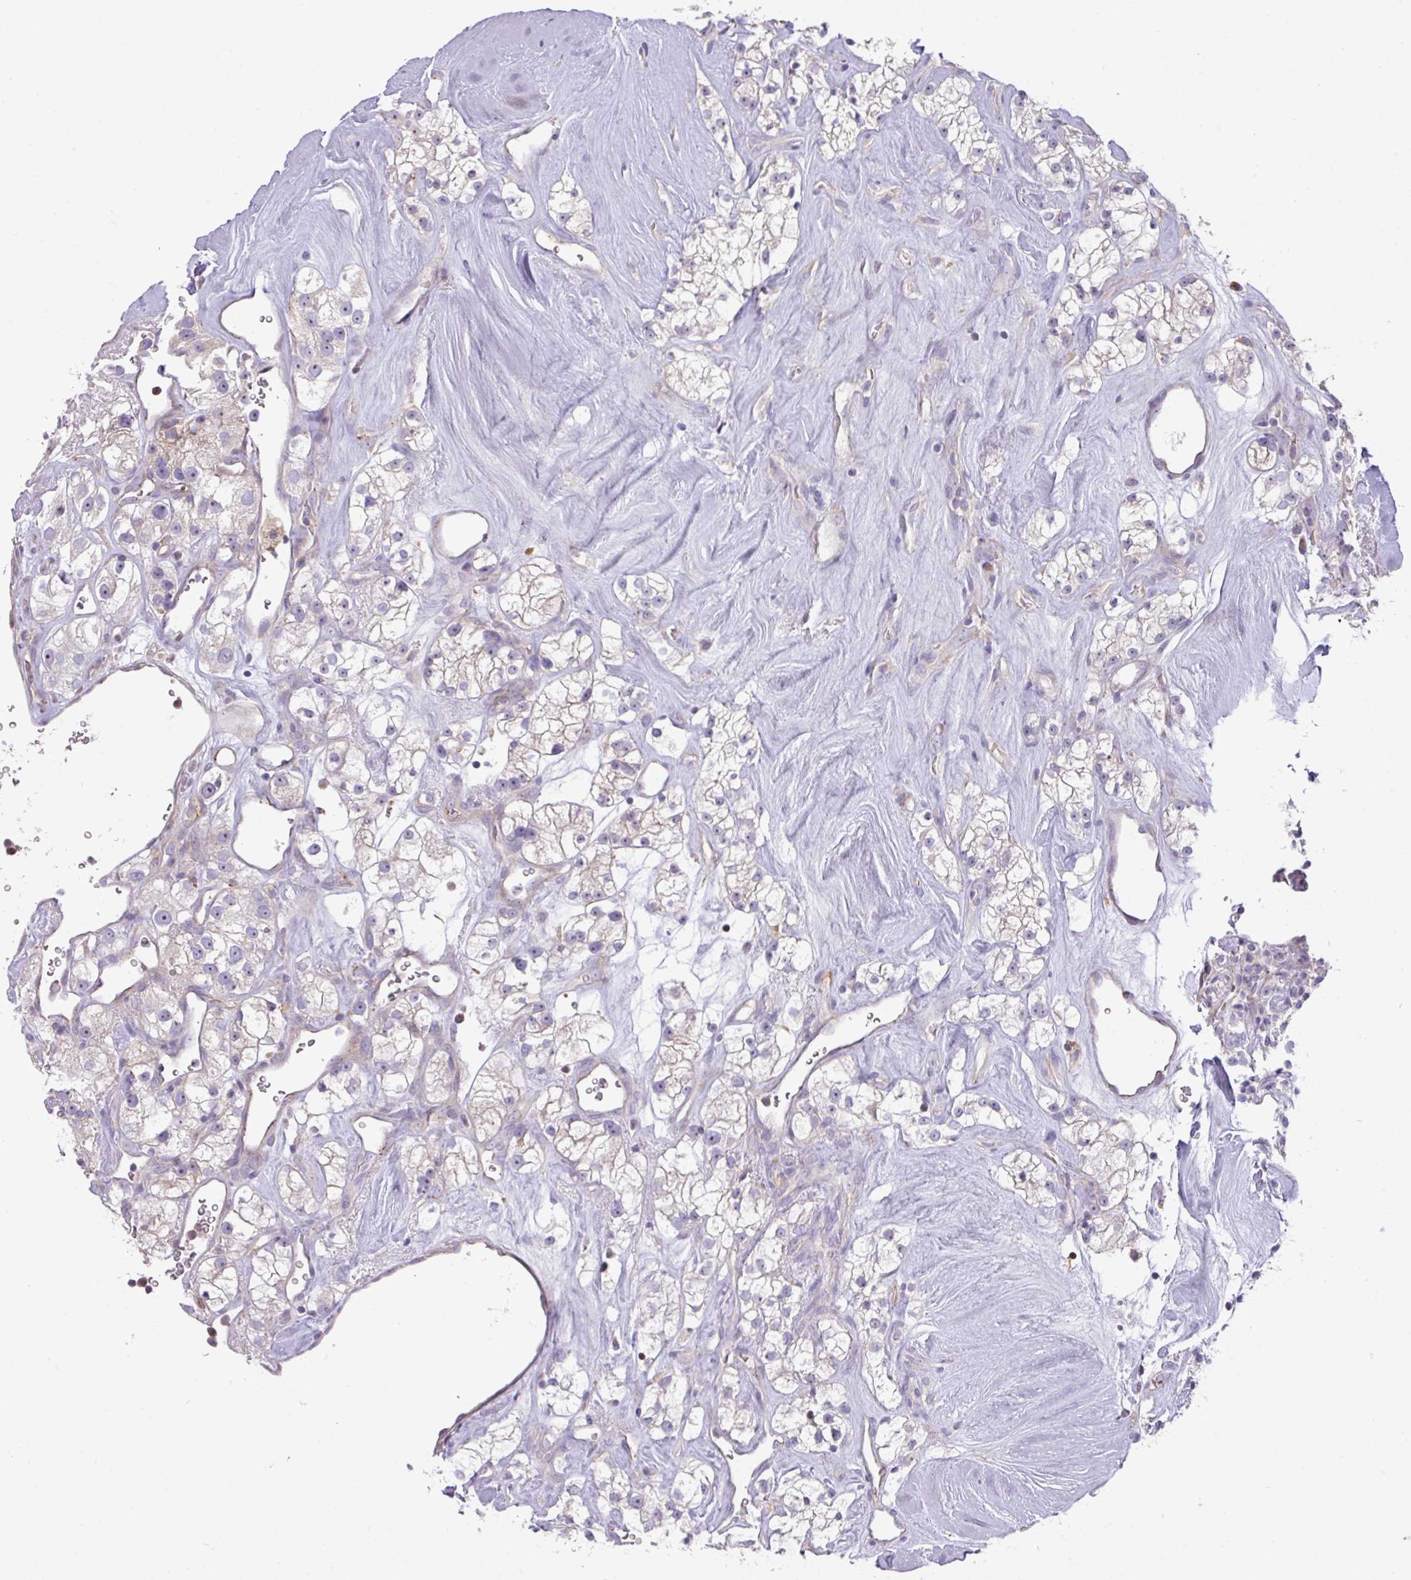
{"staining": {"intensity": "negative", "quantity": "none", "location": "none"}, "tissue": "renal cancer", "cell_type": "Tumor cells", "image_type": "cancer", "snomed": [{"axis": "morphology", "description": "Adenocarcinoma, NOS"}, {"axis": "topography", "description": "Kidney"}], "caption": "IHC of renal cancer (adenocarcinoma) exhibits no staining in tumor cells. (Stains: DAB (3,3'-diaminobenzidine) immunohistochemistry (IHC) with hematoxylin counter stain, Microscopy: brightfield microscopy at high magnification).", "gene": "ZNF394", "patient": {"sex": "male", "age": 77}}